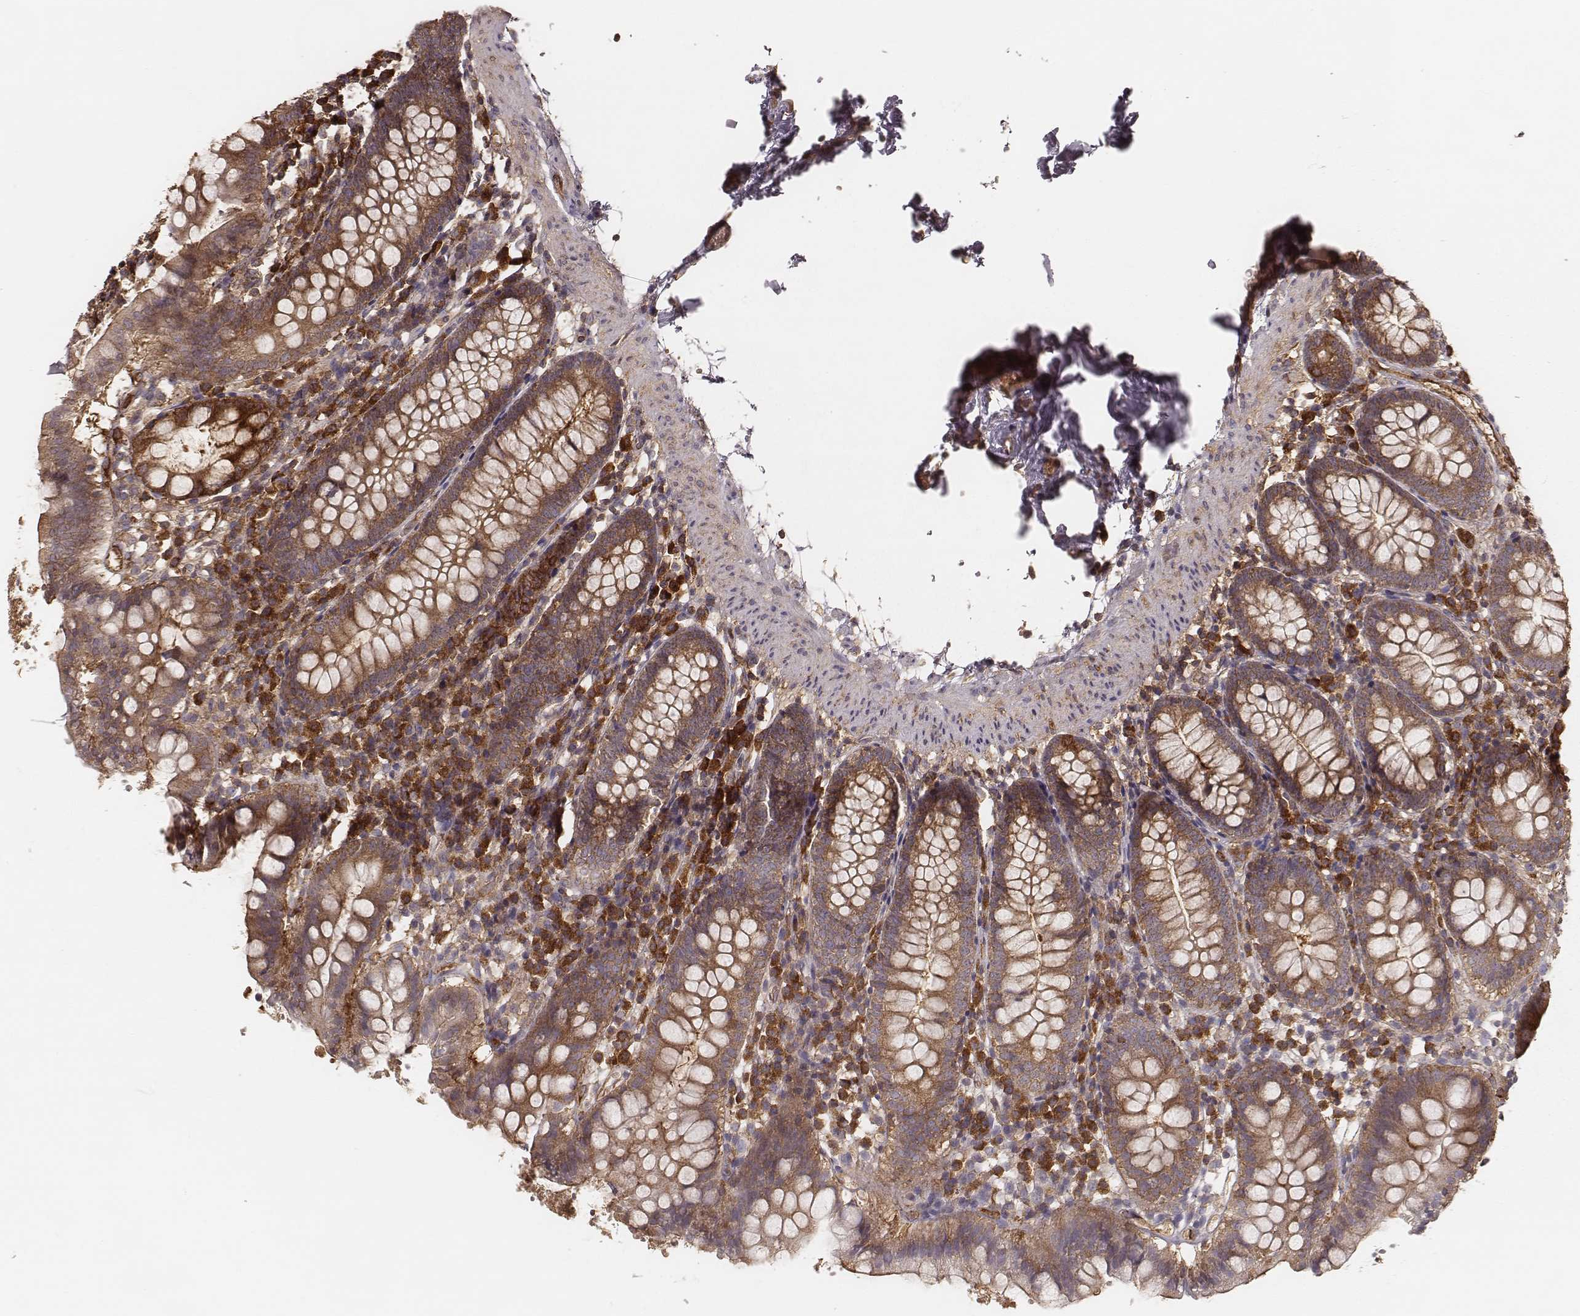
{"staining": {"intensity": "moderate", "quantity": ">75%", "location": "cytoplasmic/membranous"}, "tissue": "small intestine", "cell_type": "Glandular cells", "image_type": "normal", "snomed": [{"axis": "morphology", "description": "Normal tissue, NOS"}, {"axis": "topography", "description": "Small intestine"}], "caption": "An immunohistochemistry (IHC) photomicrograph of benign tissue is shown. Protein staining in brown shows moderate cytoplasmic/membranous positivity in small intestine within glandular cells. The staining is performed using DAB (3,3'-diaminobenzidine) brown chromogen to label protein expression. The nuclei are counter-stained blue using hematoxylin.", "gene": "CARS1", "patient": {"sex": "female", "age": 90}}